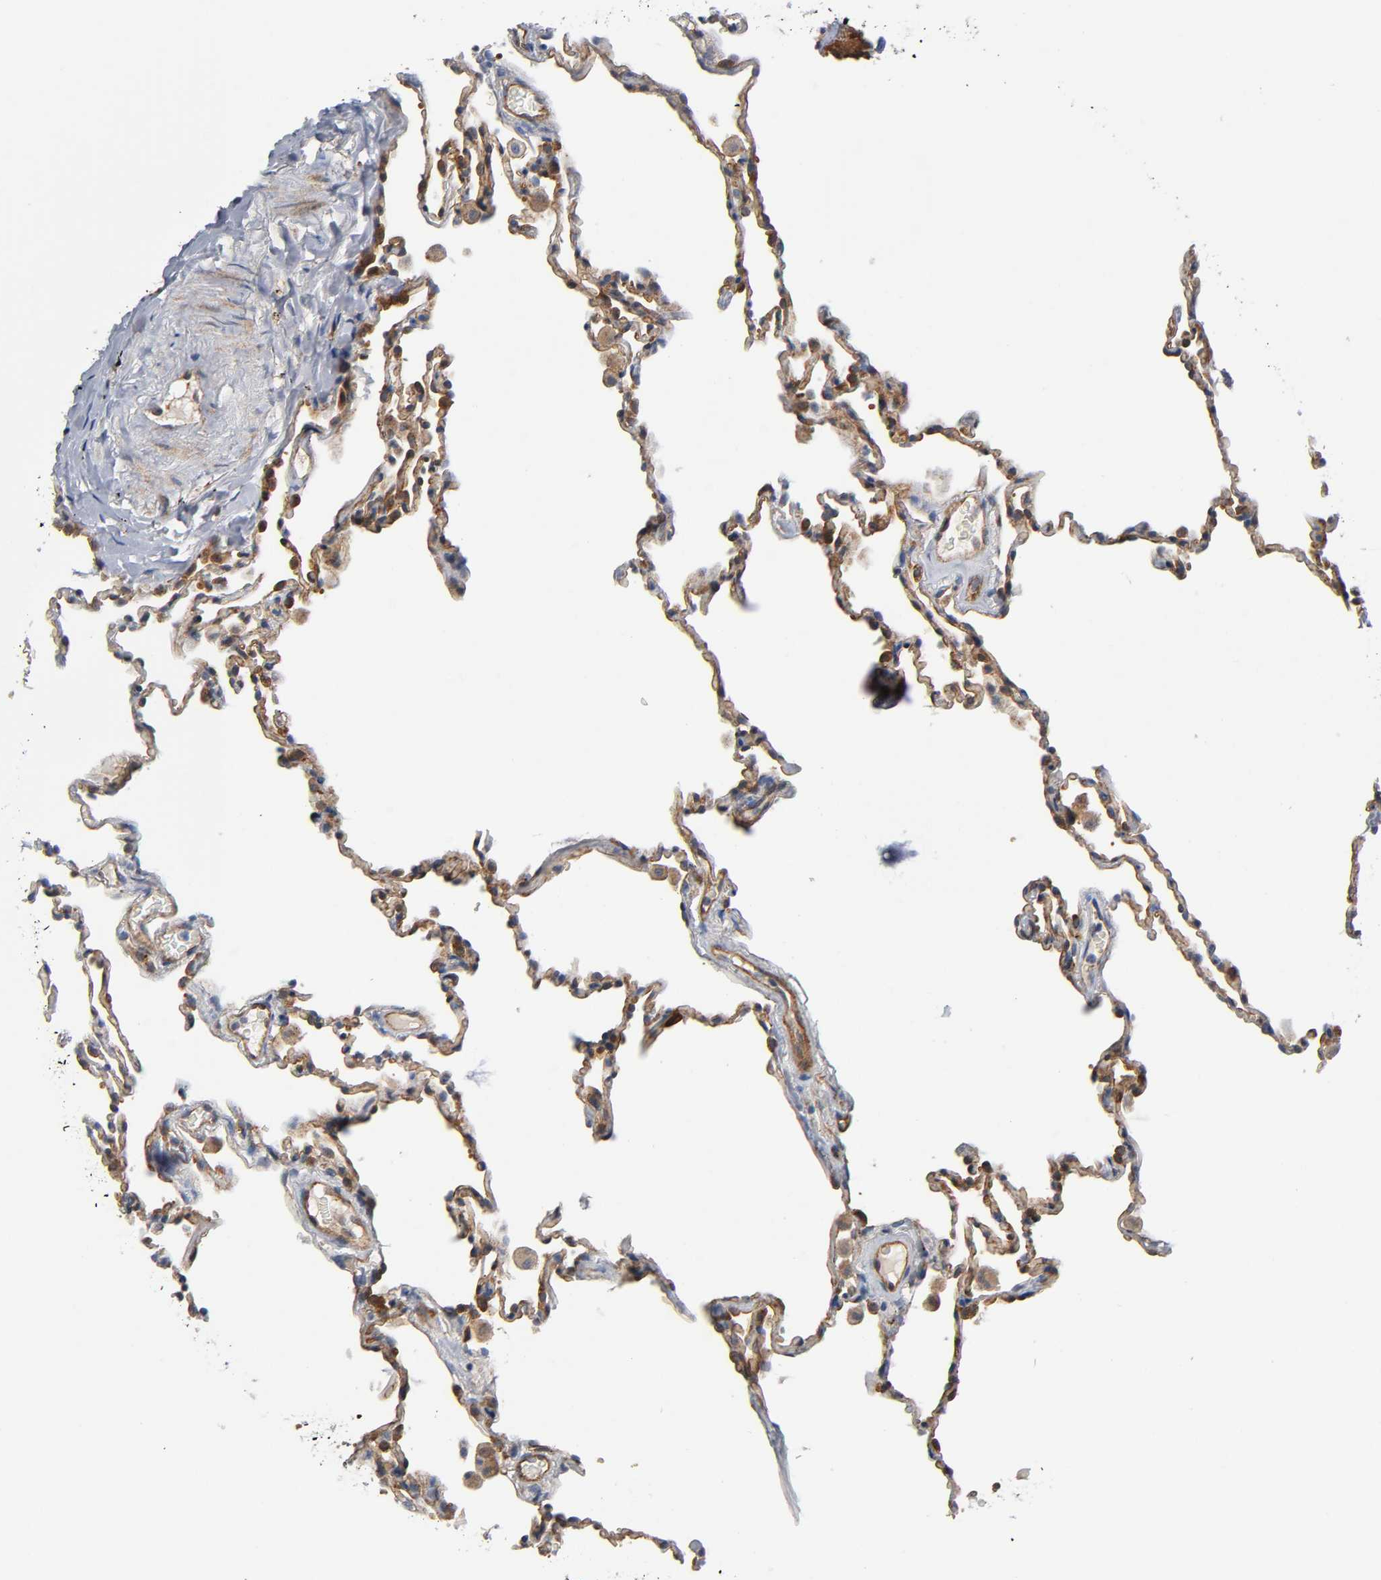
{"staining": {"intensity": "moderate", "quantity": ">75%", "location": "cytoplasmic/membranous"}, "tissue": "lung", "cell_type": "Alveolar cells", "image_type": "normal", "snomed": [{"axis": "morphology", "description": "Normal tissue, NOS"}, {"axis": "morphology", "description": "Soft tissue tumor metastatic"}, {"axis": "topography", "description": "Lung"}], "caption": "Human lung stained for a protein (brown) shows moderate cytoplasmic/membranous positive staining in about >75% of alveolar cells.", "gene": "CD2AP", "patient": {"sex": "male", "age": 59}}